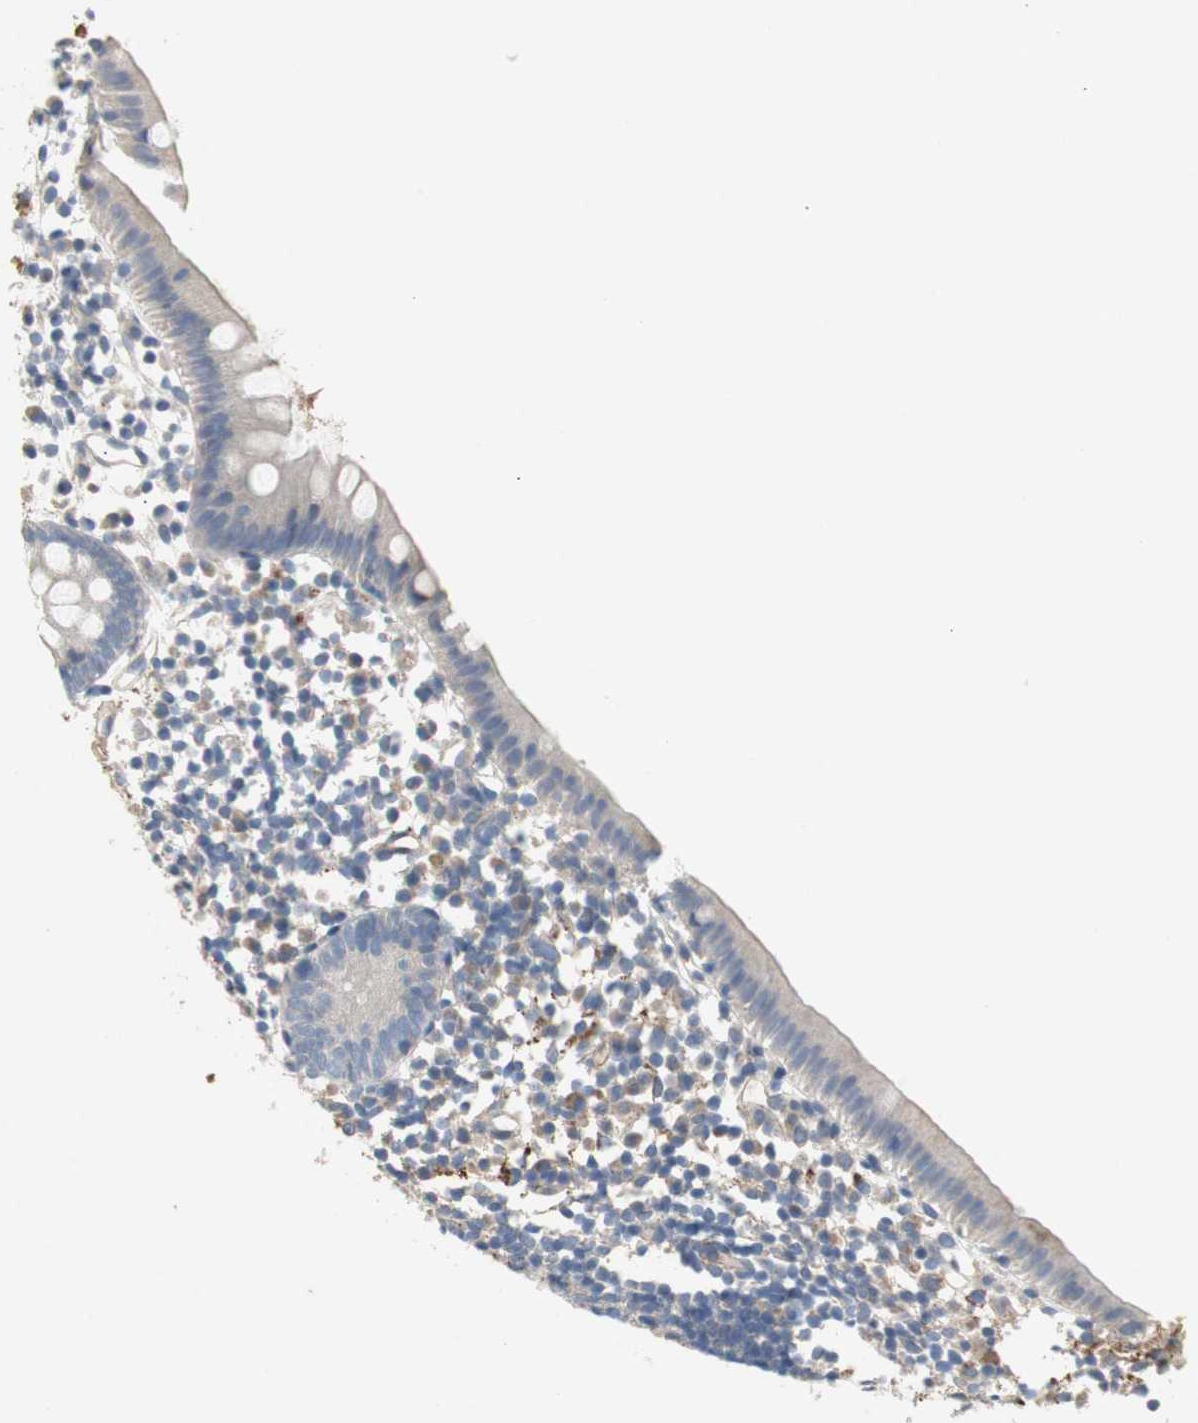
{"staining": {"intensity": "negative", "quantity": "none", "location": "none"}, "tissue": "appendix", "cell_type": "Glandular cells", "image_type": "normal", "snomed": [{"axis": "morphology", "description": "Normal tissue, NOS"}, {"axis": "topography", "description": "Appendix"}], "caption": "Immunohistochemistry (IHC) of benign human appendix reveals no positivity in glandular cells.", "gene": "ALPL", "patient": {"sex": "female", "age": 20}}